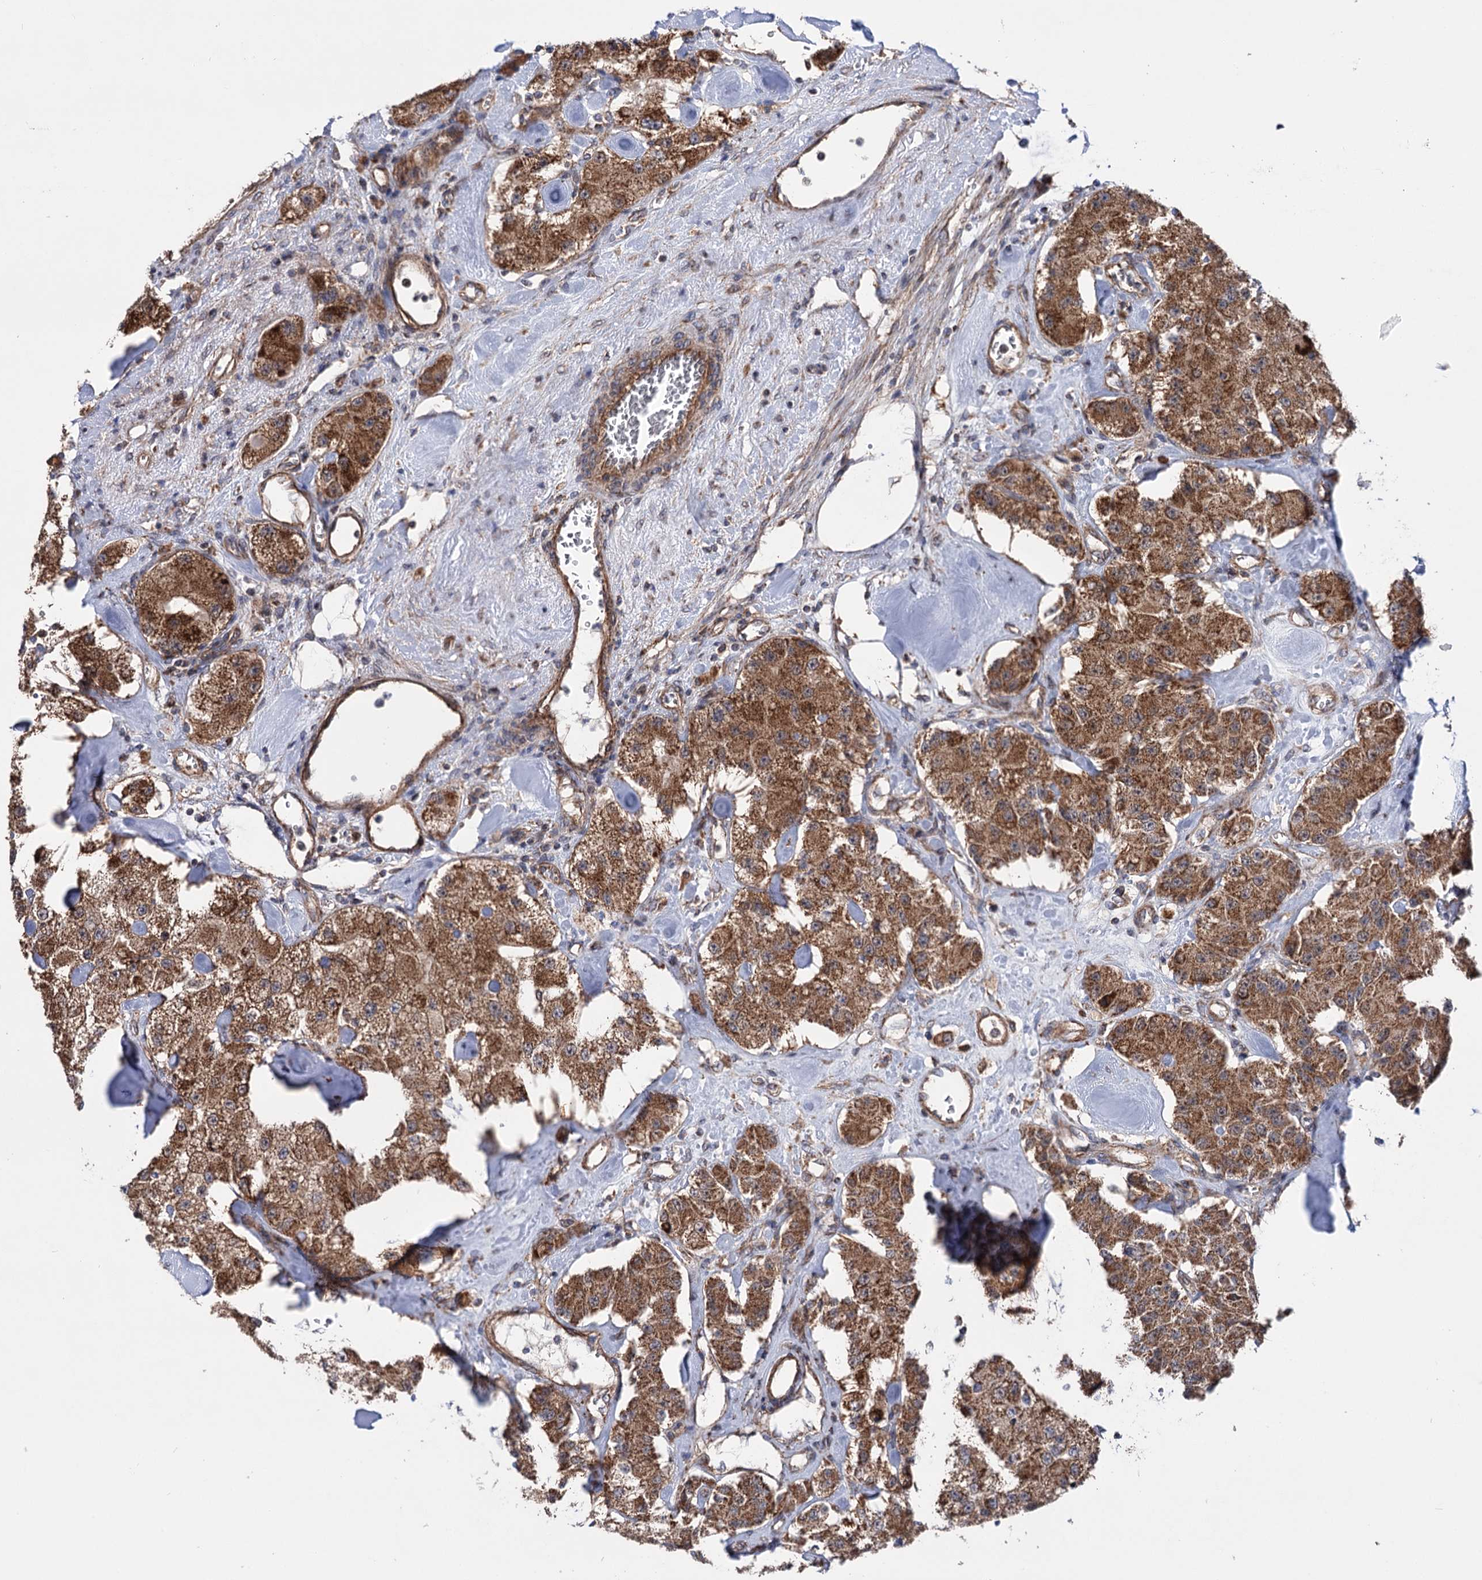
{"staining": {"intensity": "moderate", "quantity": ">75%", "location": "cytoplasmic/membranous"}, "tissue": "carcinoid", "cell_type": "Tumor cells", "image_type": "cancer", "snomed": [{"axis": "morphology", "description": "Carcinoid, malignant, NOS"}, {"axis": "topography", "description": "Pancreas"}], "caption": "Human carcinoid stained with a protein marker displays moderate staining in tumor cells.", "gene": "SUCLA2", "patient": {"sex": "male", "age": 41}}